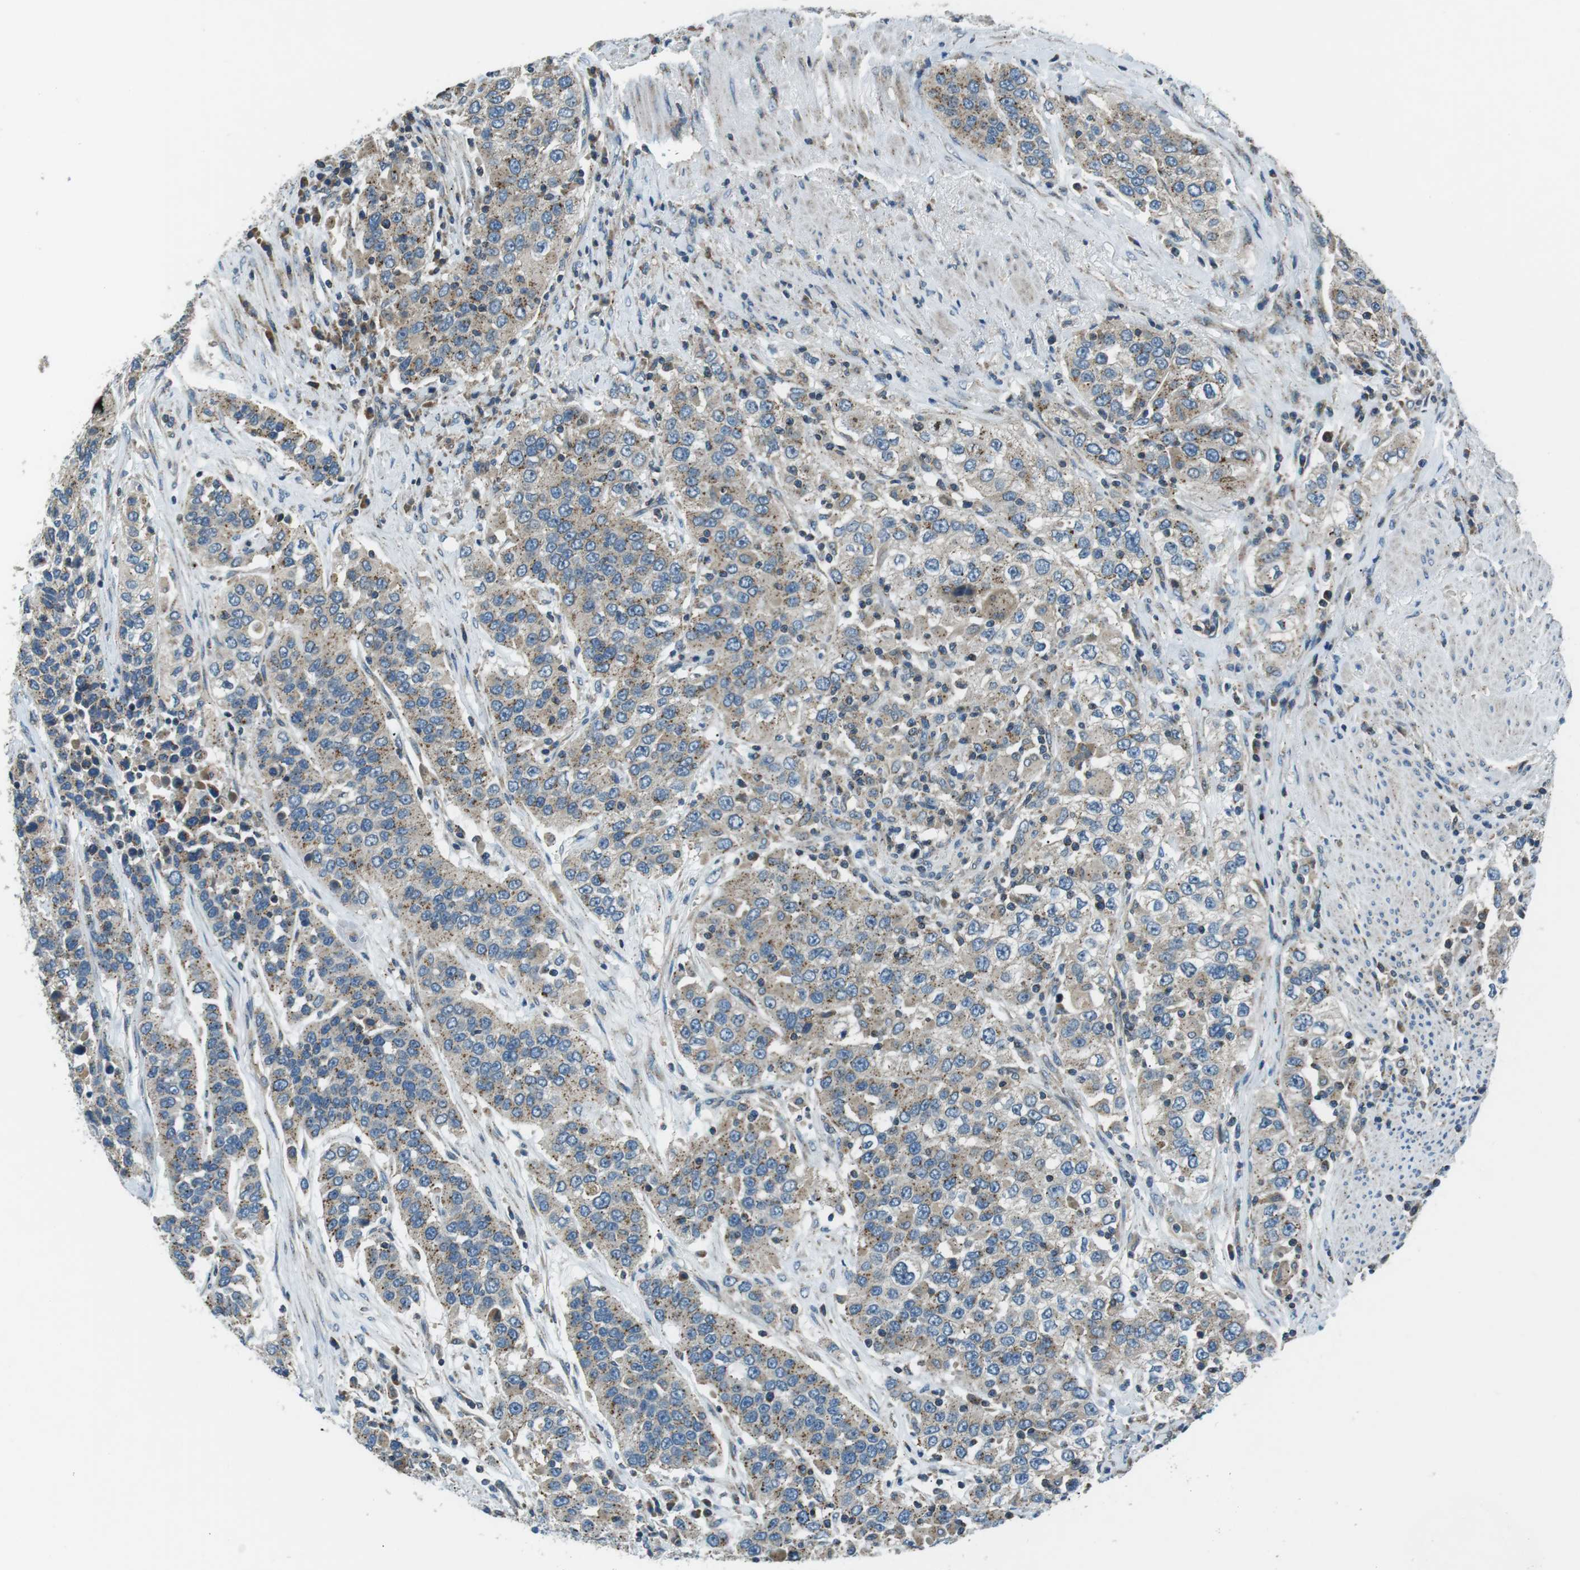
{"staining": {"intensity": "weak", "quantity": ">75%", "location": "cytoplasmic/membranous"}, "tissue": "urothelial cancer", "cell_type": "Tumor cells", "image_type": "cancer", "snomed": [{"axis": "morphology", "description": "Urothelial carcinoma, High grade"}, {"axis": "topography", "description": "Urinary bladder"}], "caption": "Approximately >75% of tumor cells in urothelial cancer reveal weak cytoplasmic/membranous protein expression as visualized by brown immunohistochemical staining.", "gene": "FAM3B", "patient": {"sex": "female", "age": 80}}